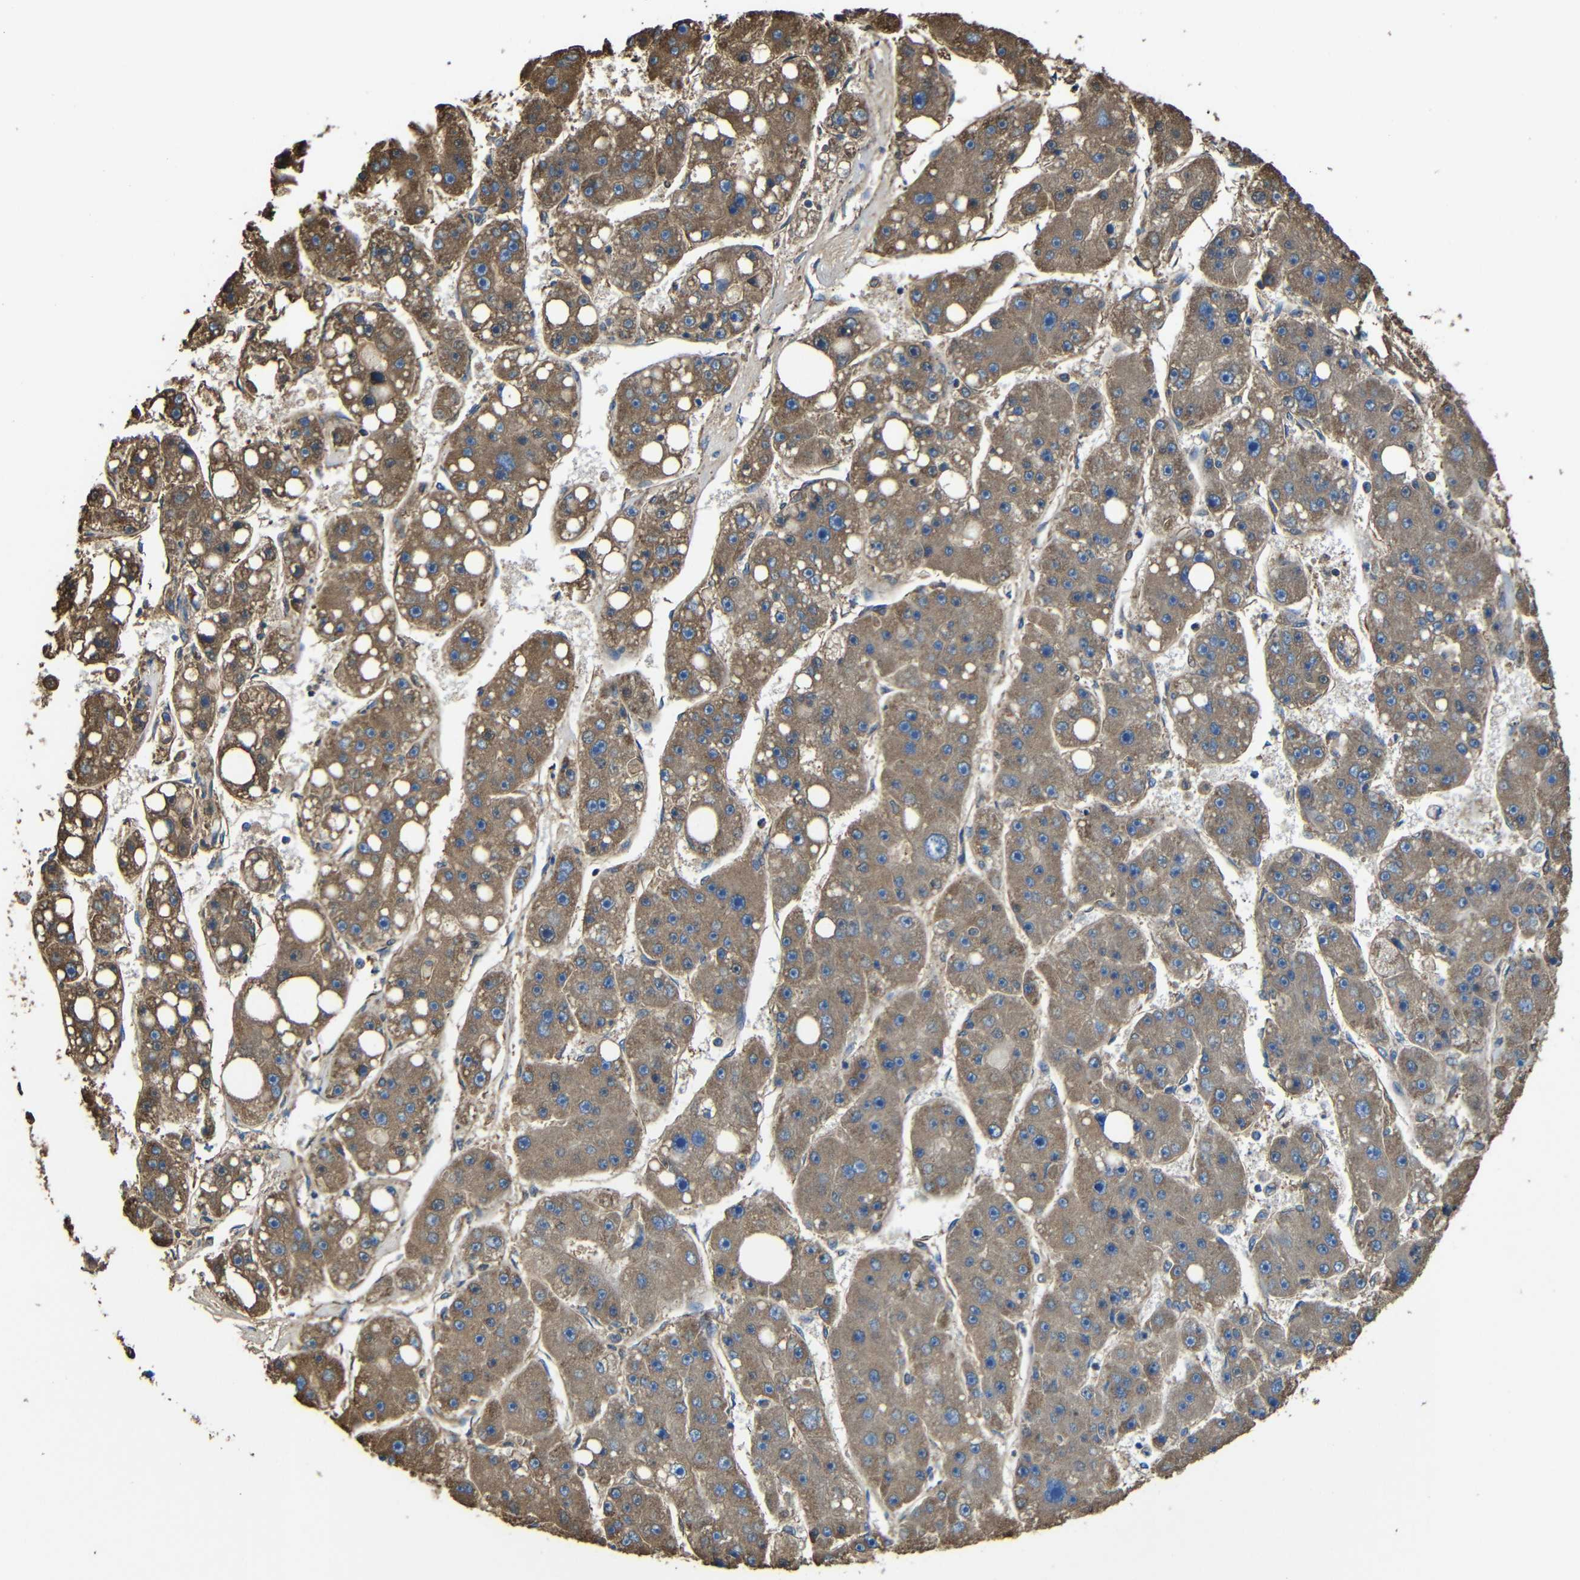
{"staining": {"intensity": "strong", "quantity": ">75%", "location": "cytoplasmic/membranous"}, "tissue": "liver cancer", "cell_type": "Tumor cells", "image_type": "cancer", "snomed": [{"axis": "morphology", "description": "Carcinoma, Hepatocellular, NOS"}, {"axis": "topography", "description": "Liver"}], "caption": "This is an image of IHC staining of liver cancer (hepatocellular carcinoma), which shows strong staining in the cytoplasmic/membranous of tumor cells.", "gene": "INTS6L", "patient": {"sex": "female", "age": 61}}